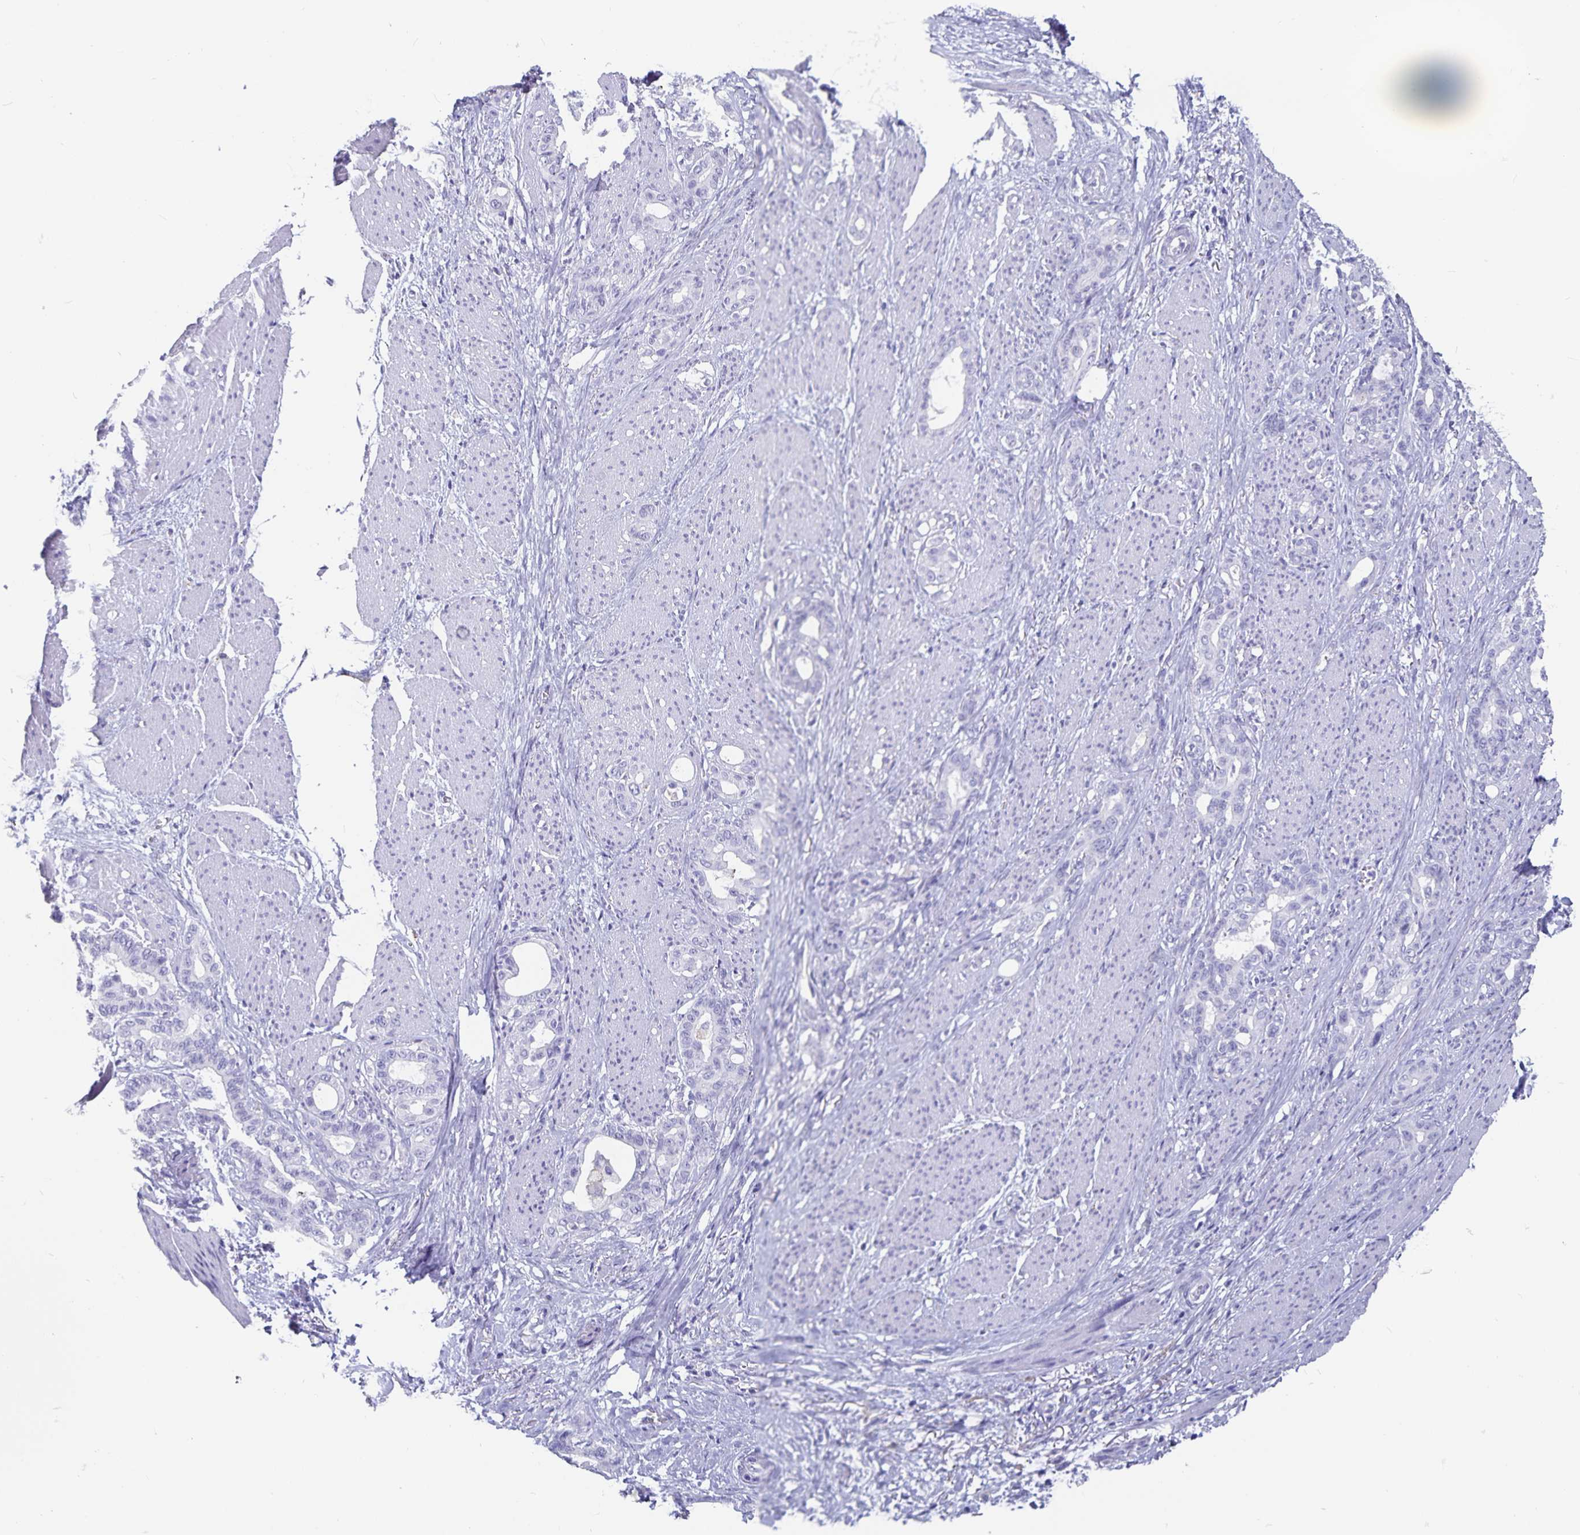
{"staining": {"intensity": "negative", "quantity": "none", "location": "none"}, "tissue": "stomach cancer", "cell_type": "Tumor cells", "image_type": "cancer", "snomed": [{"axis": "morphology", "description": "Normal tissue, NOS"}, {"axis": "morphology", "description": "Adenocarcinoma, NOS"}, {"axis": "topography", "description": "Esophagus"}, {"axis": "topography", "description": "Stomach, upper"}], "caption": "Tumor cells are negative for brown protein staining in stomach adenocarcinoma.", "gene": "PLAC1", "patient": {"sex": "male", "age": 62}}